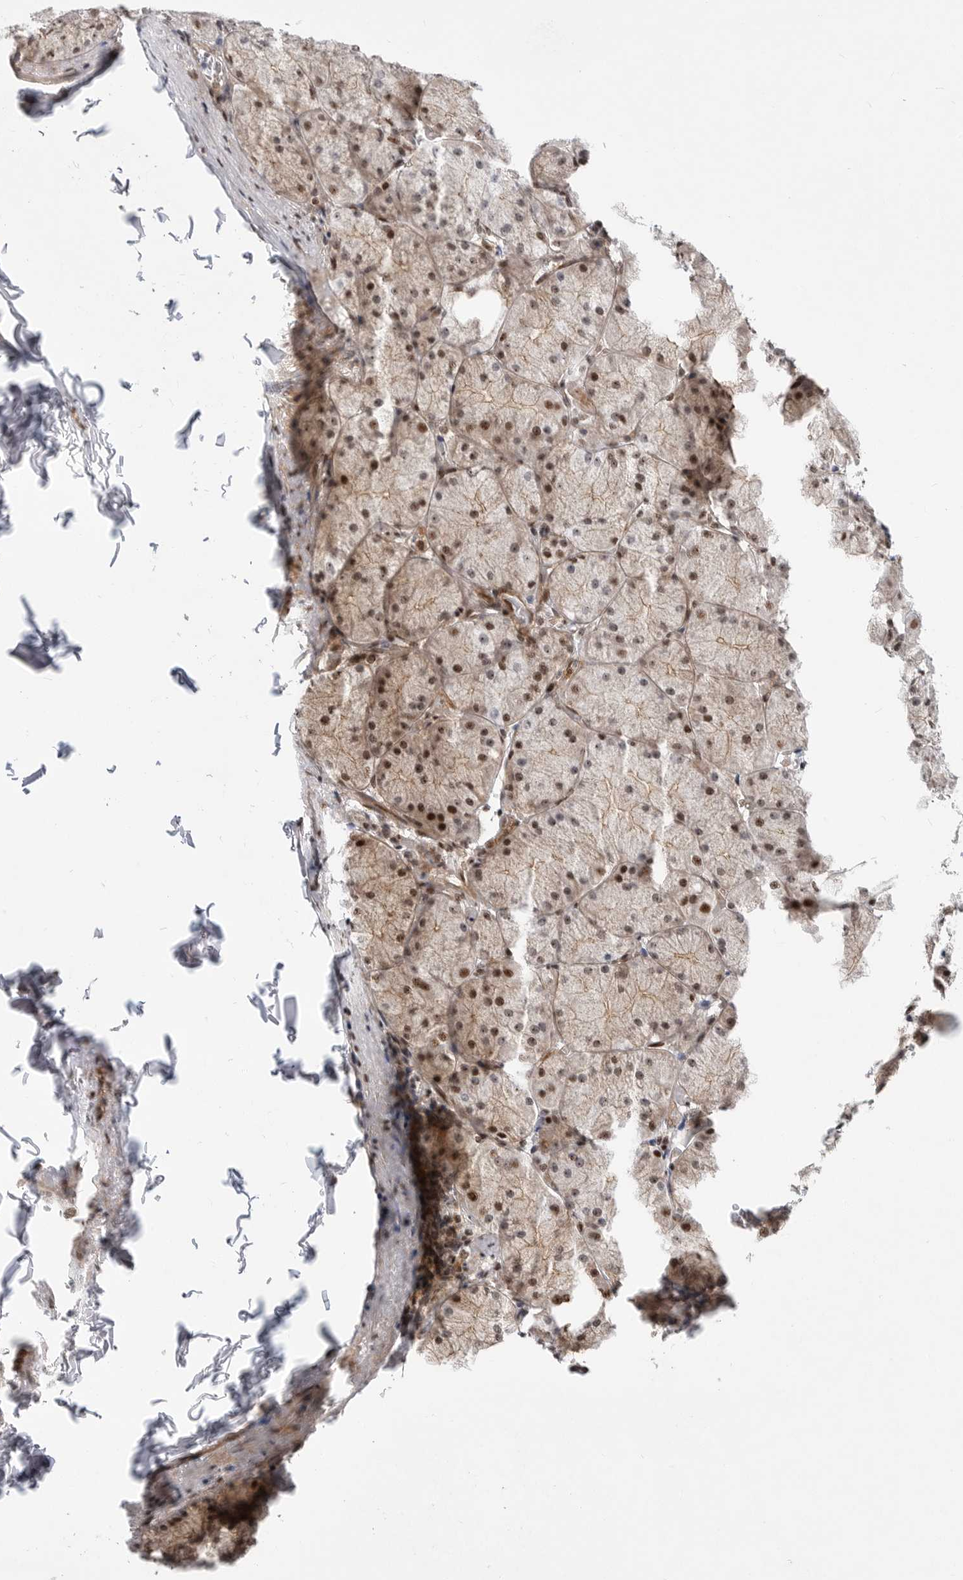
{"staining": {"intensity": "strong", "quantity": ">75%", "location": "cytoplasmic/membranous,nuclear"}, "tissue": "stomach", "cell_type": "Glandular cells", "image_type": "normal", "snomed": [{"axis": "morphology", "description": "Normal tissue, NOS"}, {"axis": "topography", "description": "Stomach, upper"}], "caption": "Stomach stained for a protein reveals strong cytoplasmic/membranous,nuclear positivity in glandular cells. Ihc stains the protein of interest in brown and the nuclei are stained blue.", "gene": "GPATCH2", "patient": {"sex": "female", "age": 56}}